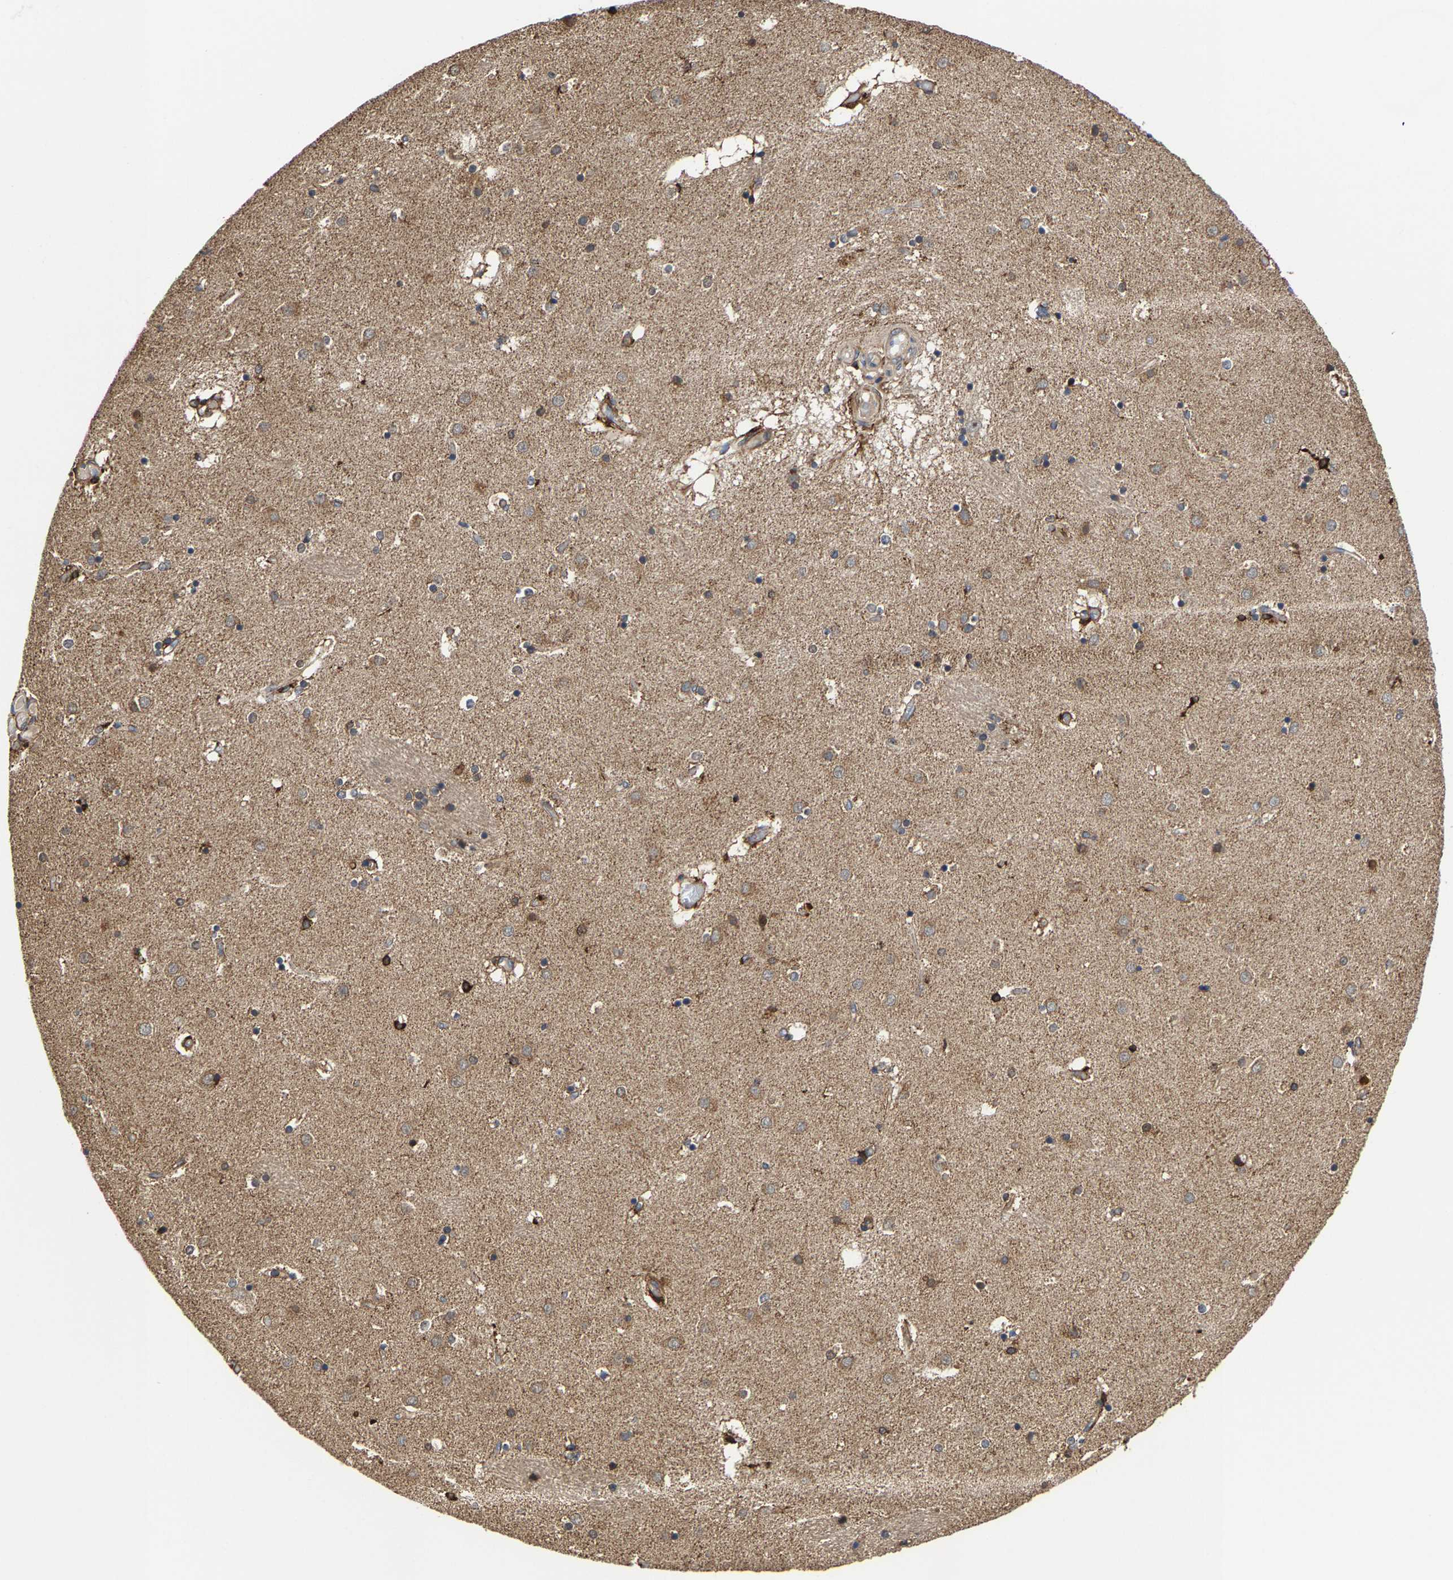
{"staining": {"intensity": "moderate", "quantity": "25%-75%", "location": "cytoplasmic/membranous"}, "tissue": "caudate", "cell_type": "Glial cells", "image_type": "normal", "snomed": [{"axis": "morphology", "description": "Normal tissue, NOS"}, {"axis": "topography", "description": "Lateral ventricle wall"}], "caption": "A micrograph showing moderate cytoplasmic/membranous expression in approximately 25%-75% of glial cells in normal caudate, as visualized by brown immunohistochemical staining.", "gene": "PFKFB3", "patient": {"sex": "male", "age": 70}}